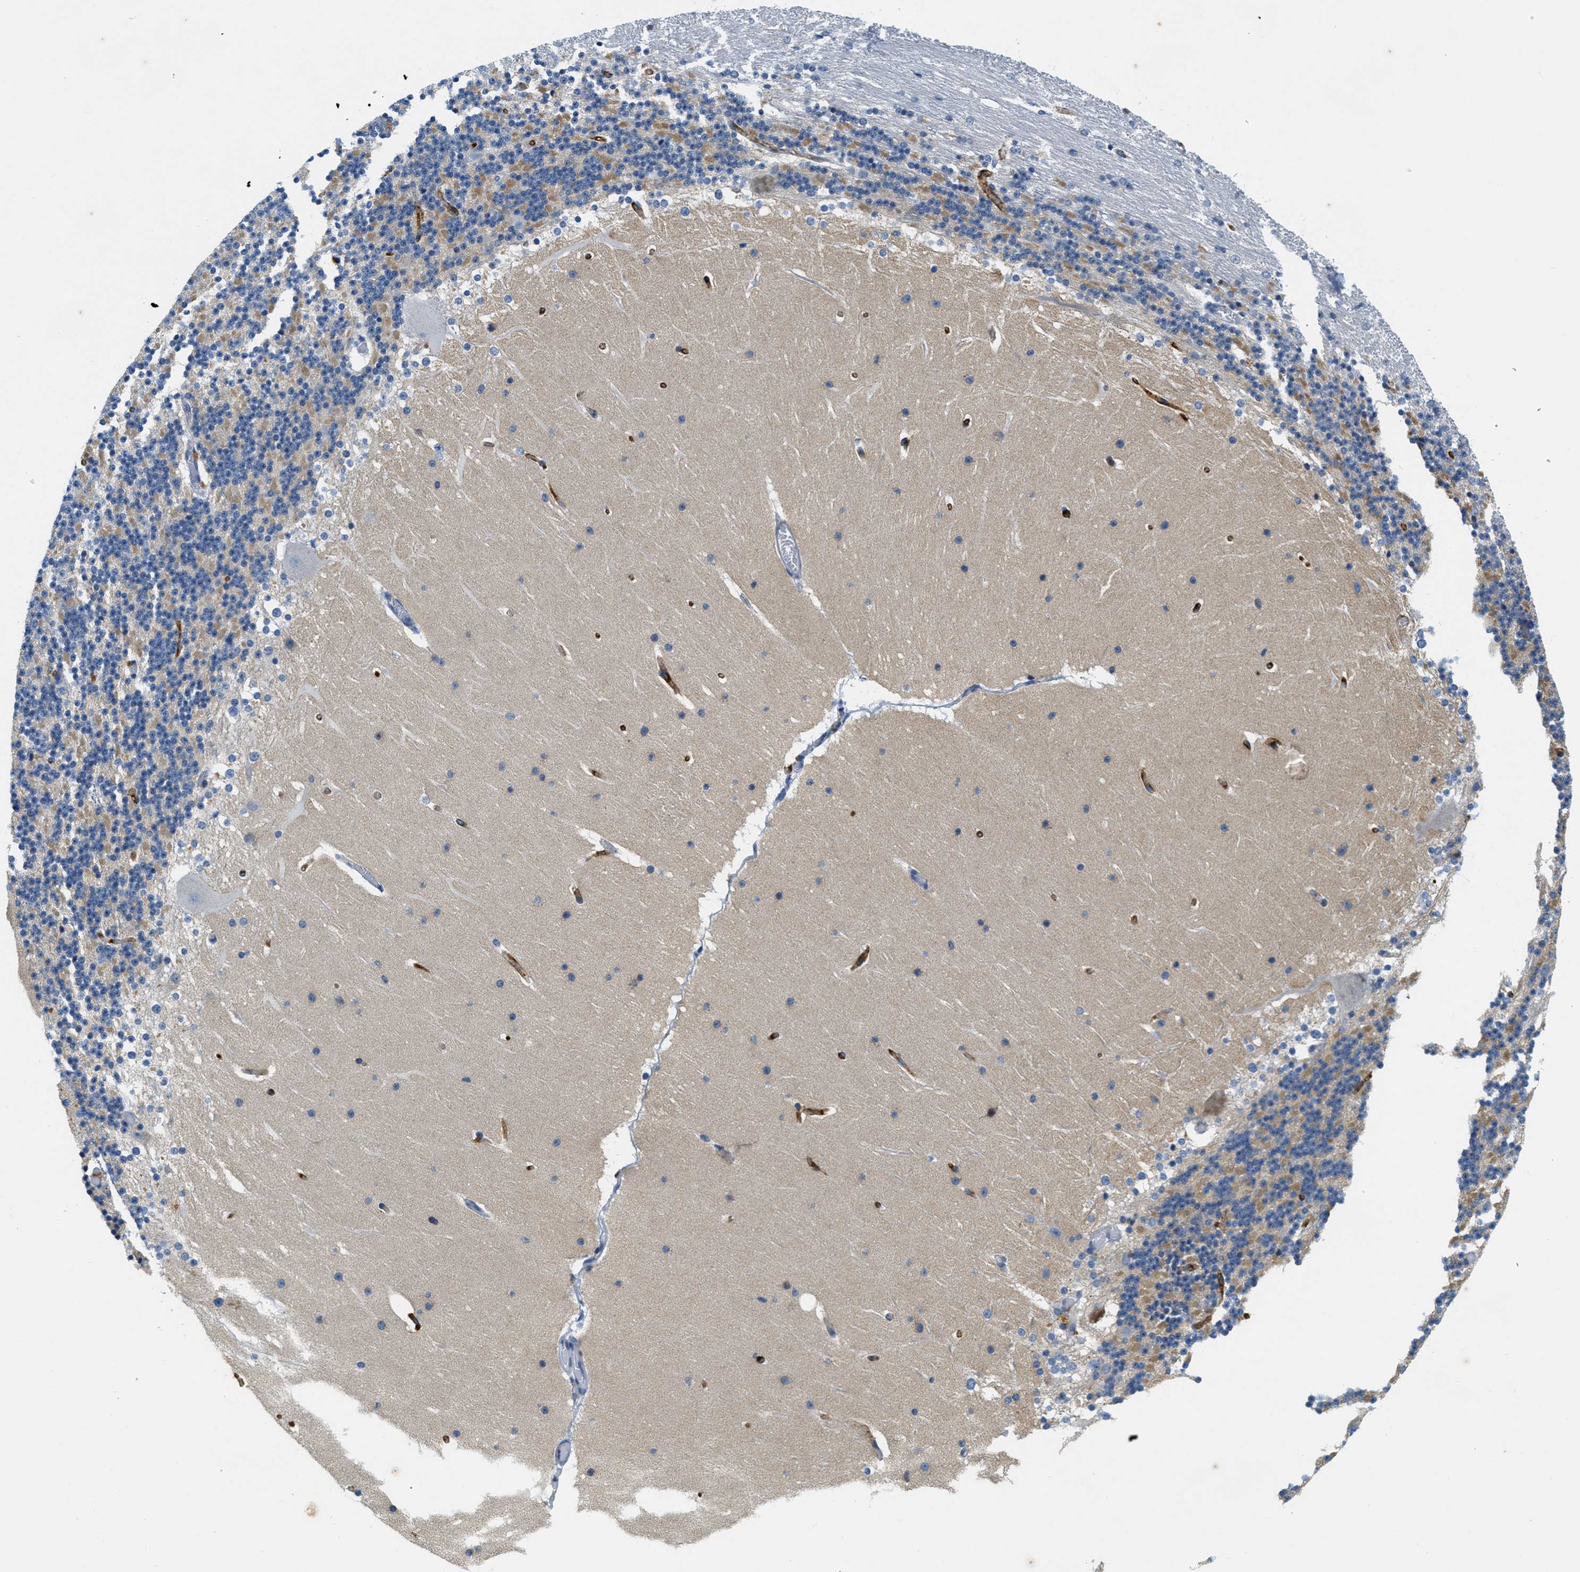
{"staining": {"intensity": "moderate", "quantity": "<25%", "location": "cytoplasmic/membranous"}, "tissue": "cerebellum", "cell_type": "Cells in granular layer", "image_type": "normal", "snomed": [{"axis": "morphology", "description": "Normal tissue, NOS"}, {"axis": "topography", "description": "Cerebellum"}], "caption": "A high-resolution photomicrograph shows immunohistochemistry staining of unremarkable cerebellum, which displays moderate cytoplasmic/membranous expression in approximately <25% of cells in granular layer.", "gene": "CA4", "patient": {"sex": "female", "age": 19}}